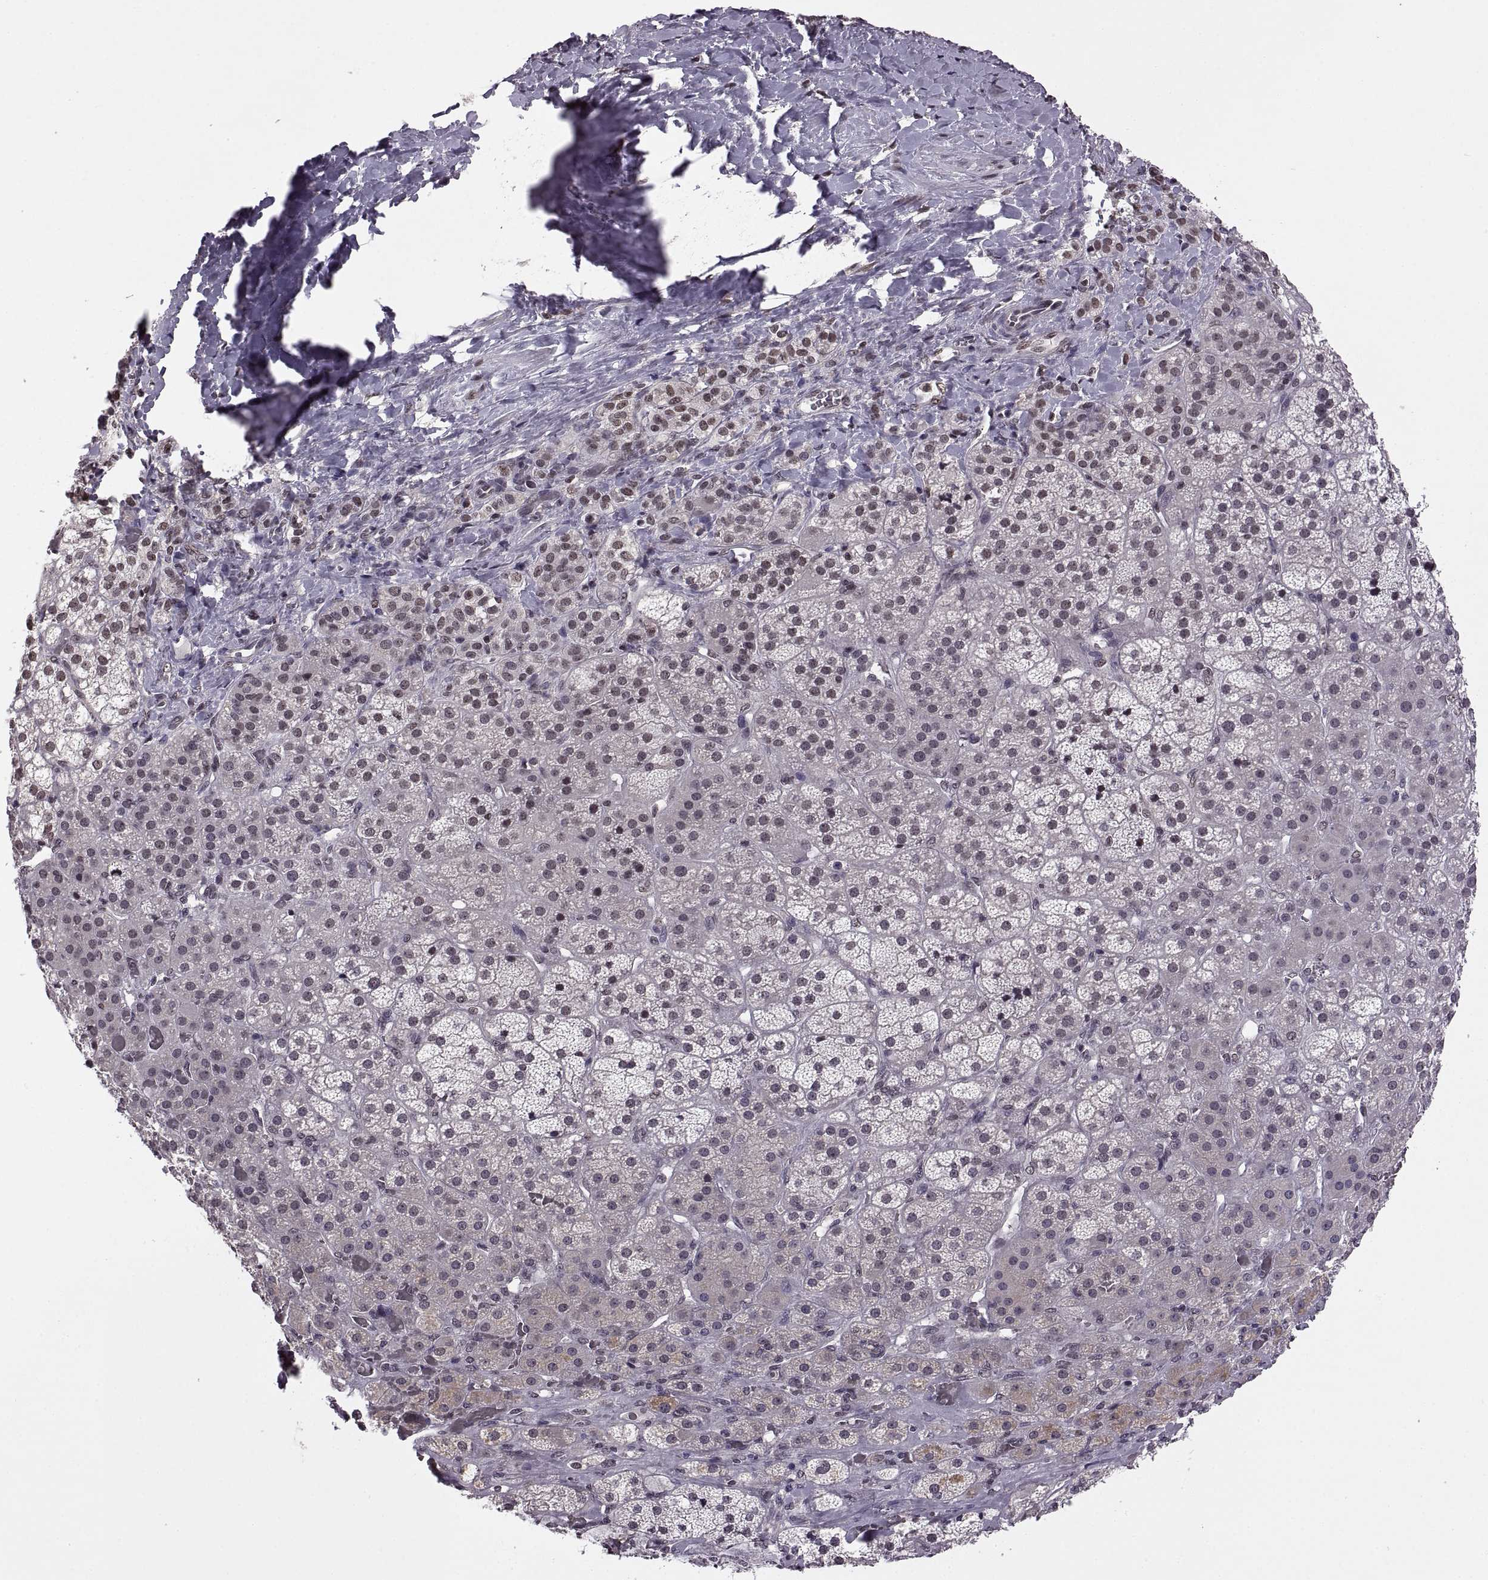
{"staining": {"intensity": "weak", "quantity": "<25%", "location": "nuclear"}, "tissue": "adrenal gland", "cell_type": "Glandular cells", "image_type": "normal", "snomed": [{"axis": "morphology", "description": "Normal tissue, NOS"}, {"axis": "topography", "description": "Adrenal gland"}], "caption": "This micrograph is of normal adrenal gland stained with IHC to label a protein in brown with the nuclei are counter-stained blue. There is no positivity in glandular cells. (Brightfield microscopy of DAB (3,3'-diaminobenzidine) IHC at high magnification).", "gene": "INTS3", "patient": {"sex": "male", "age": 57}}